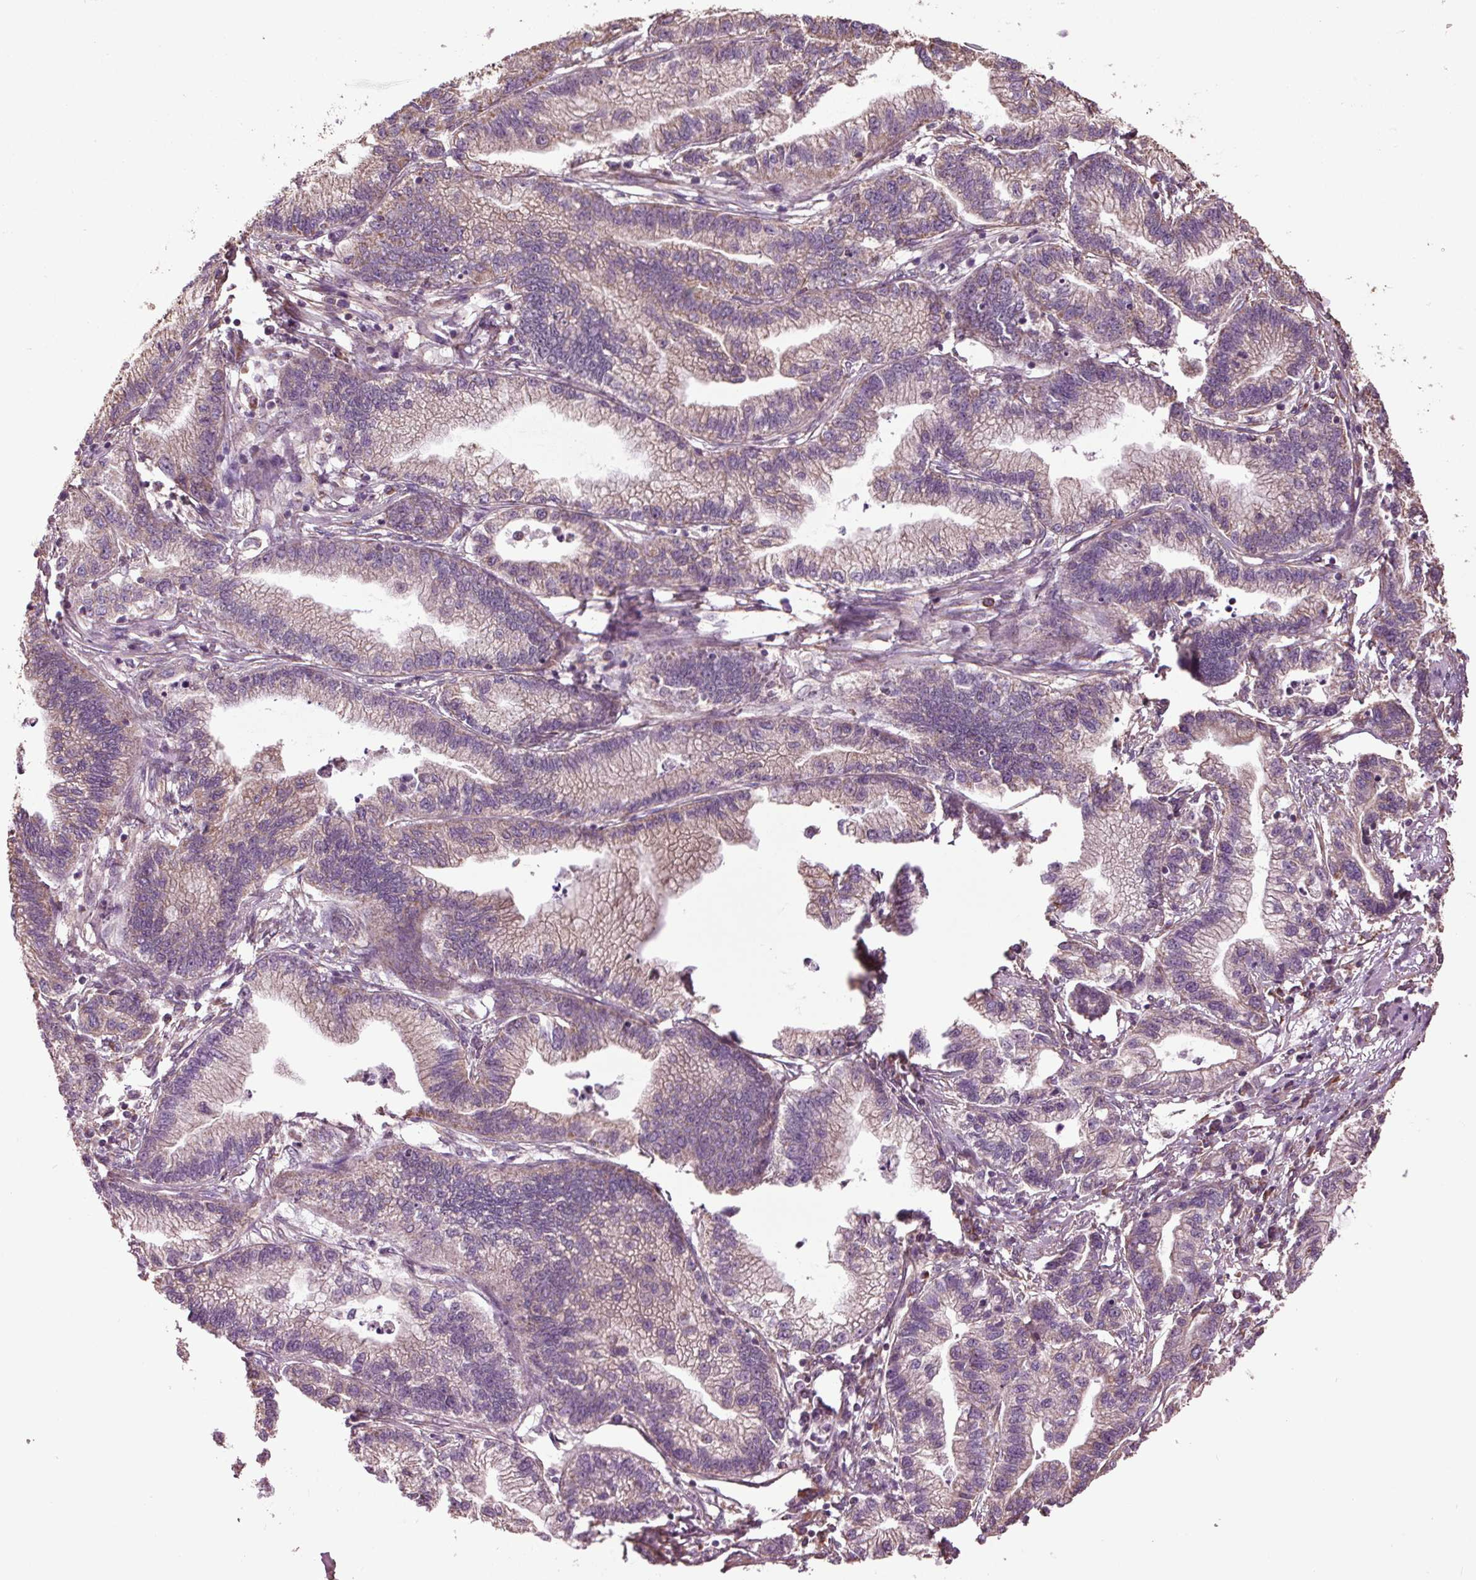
{"staining": {"intensity": "weak", "quantity": "<25%", "location": "cytoplasmic/membranous"}, "tissue": "stomach cancer", "cell_type": "Tumor cells", "image_type": "cancer", "snomed": [{"axis": "morphology", "description": "Adenocarcinoma, NOS"}, {"axis": "topography", "description": "Stomach"}], "caption": "There is no significant staining in tumor cells of stomach adenocarcinoma.", "gene": "RNPEP", "patient": {"sex": "male", "age": 83}}